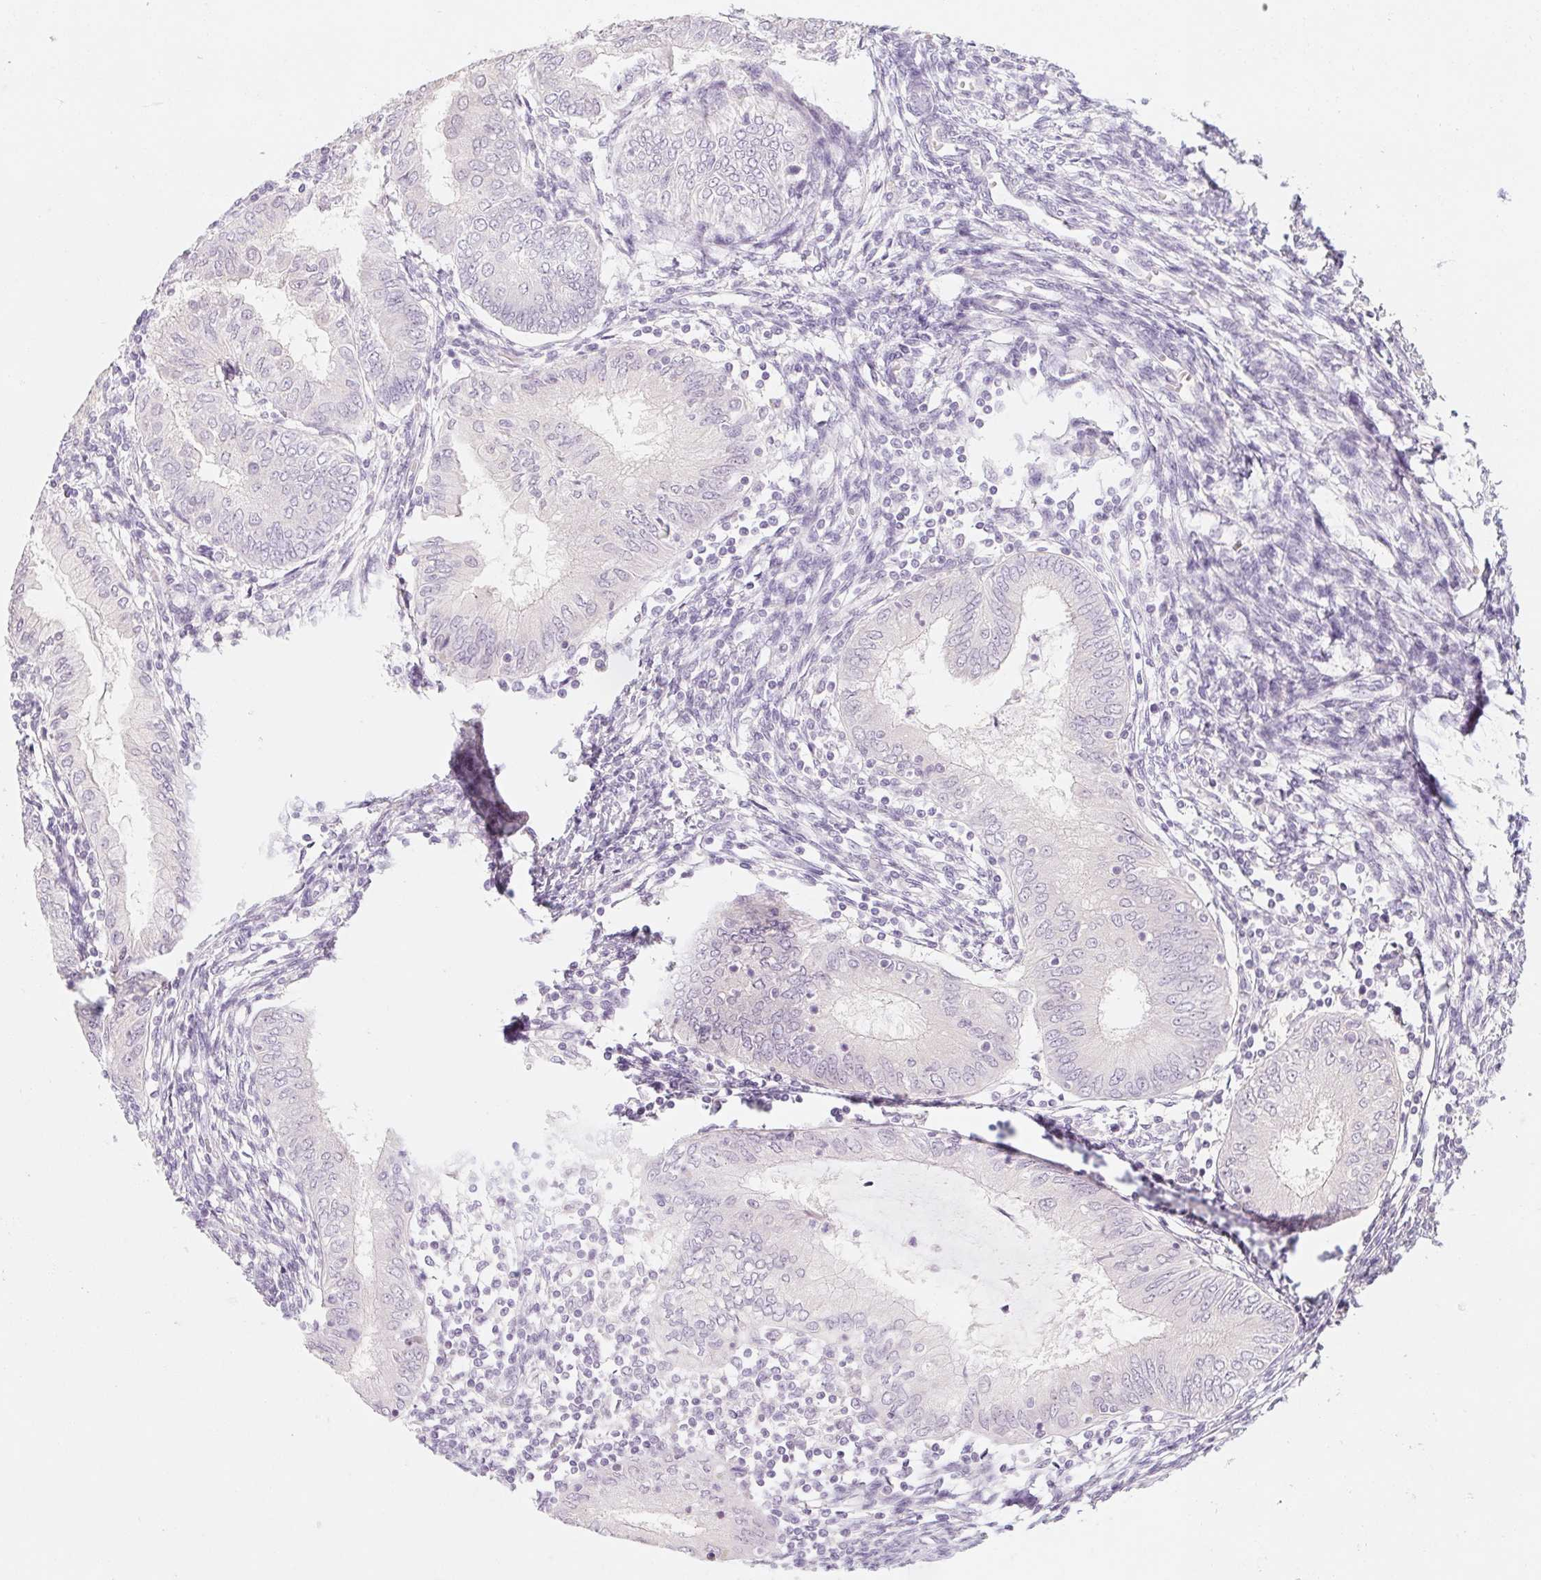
{"staining": {"intensity": "negative", "quantity": "none", "location": "none"}, "tissue": "endometrial cancer", "cell_type": "Tumor cells", "image_type": "cancer", "snomed": [{"axis": "morphology", "description": "Adenocarcinoma, NOS"}, {"axis": "topography", "description": "Endometrium"}], "caption": "Endometrial cancer was stained to show a protein in brown. There is no significant expression in tumor cells.", "gene": "POU1F1", "patient": {"sex": "female", "age": 68}}